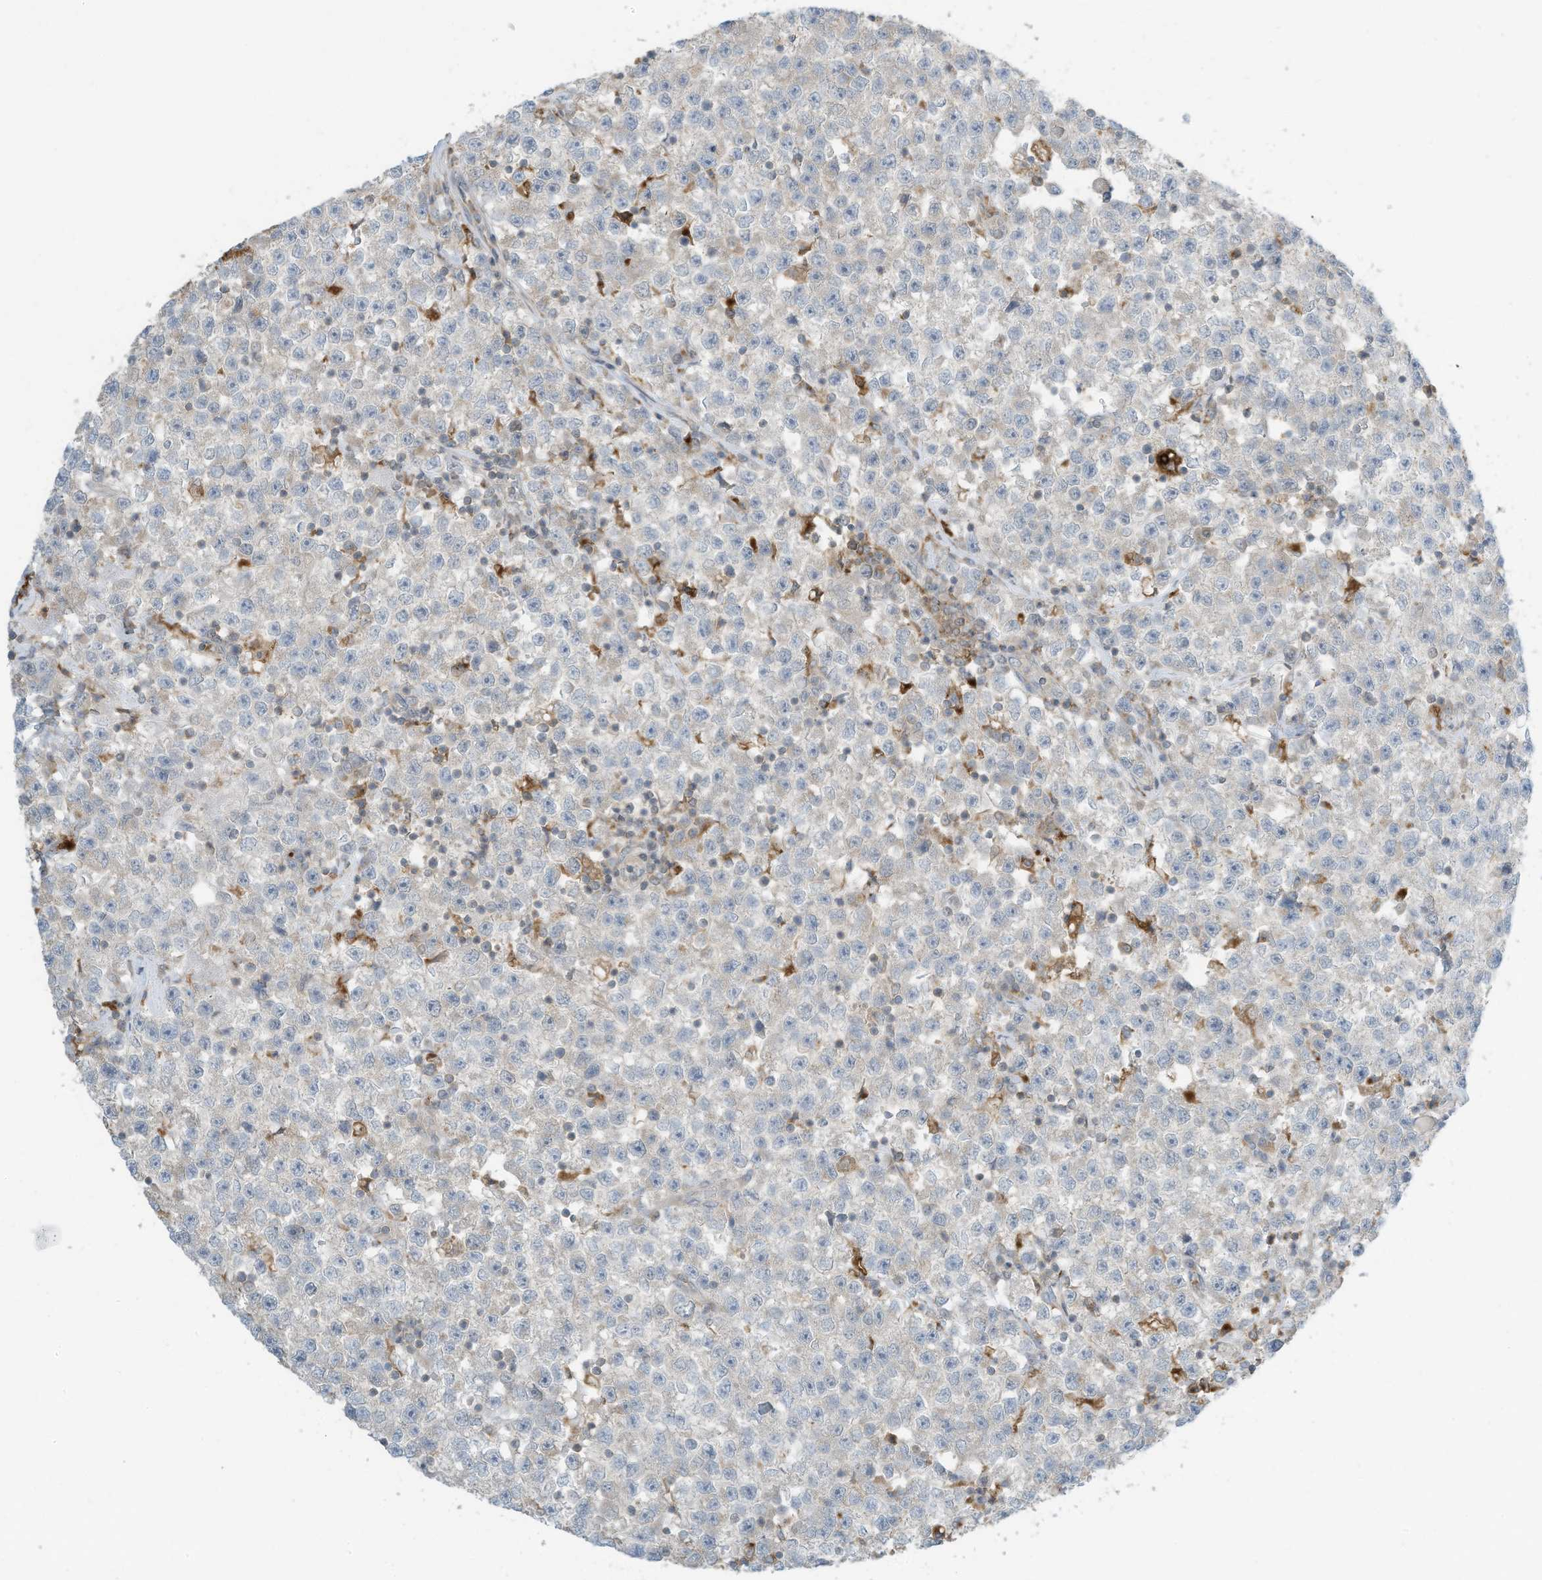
{"staining": {"intensity": "negative", "quantity": "none", "location": "none"}, "tissue": "testis cancer", "cell_type": "Tumor cells", "image_type": "cancer", "snomed": [{"axis": "morphology", "description": "Seminoma, NOS"}, {"axis": "topography", "description": "Testis"}], "caption": "Immunohistochemistry (IHC) histopathology image of testis cancer (seminoma) stained for a protein (brown), which demonstrates no expression in tumor cells.", "gene": "DZIP3", "patient": {"sex": "male", "age": 22}}